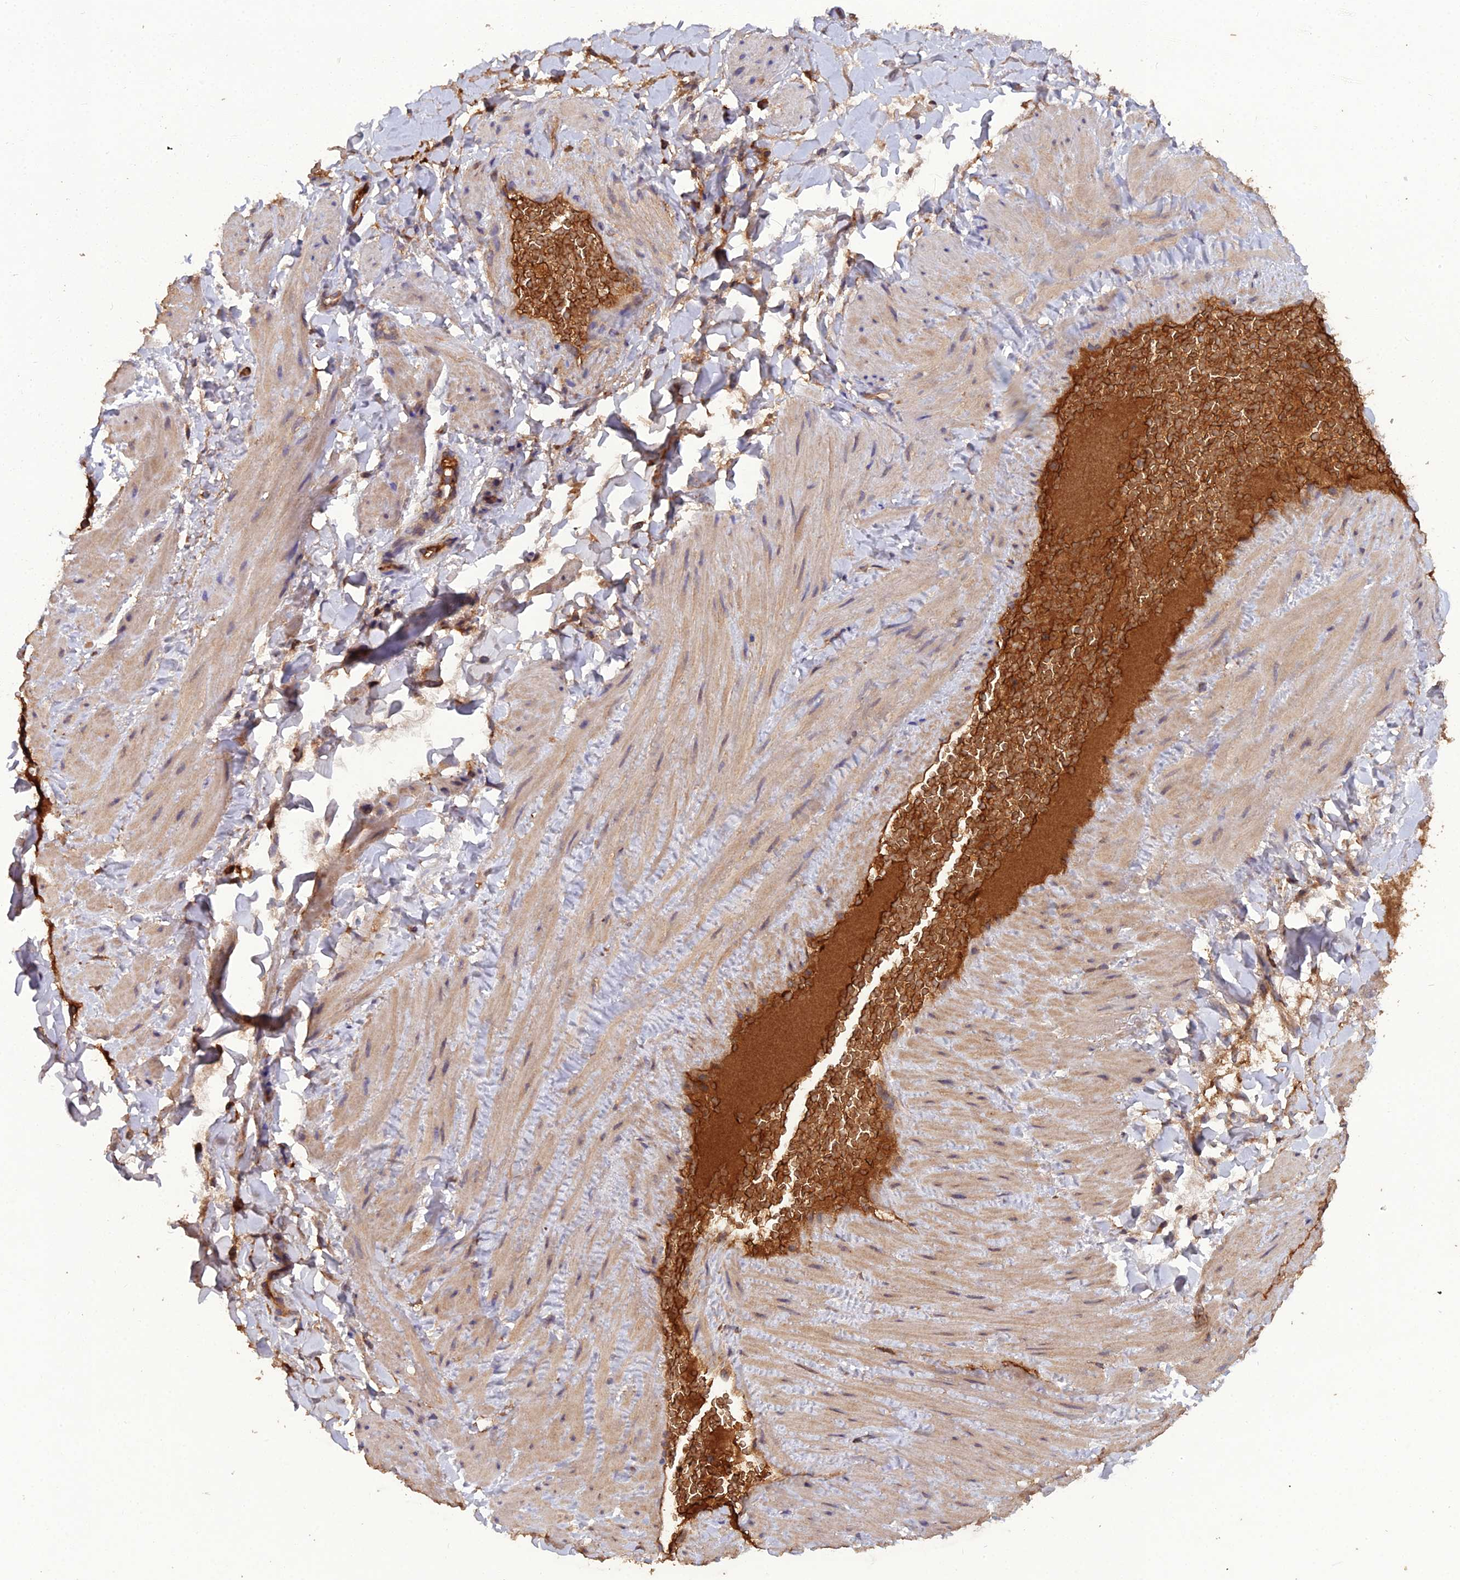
{"staining": {"intensity": "weak", "quantity": ">75%", "location": "cytoplasmic/membranous"}, "tissue": "adipose tissue", "cell_type": "Adipocytes", "image_type": "normal", "snomed": [{"axis": "morphology", "description": "Normal tissue, NOS"}, {"axis": "topography", "description": "Soft tissue"}, {"axis": "topography", "description": "Vascular tissue"}], "caption": "A histopathology image of human adipose tissue stained for a protein reveals weak cytoplasmic/membranous brown staining in adipocytes.", "gene": "TMEM258", "patient": {"sex": "male", "age": 54}}